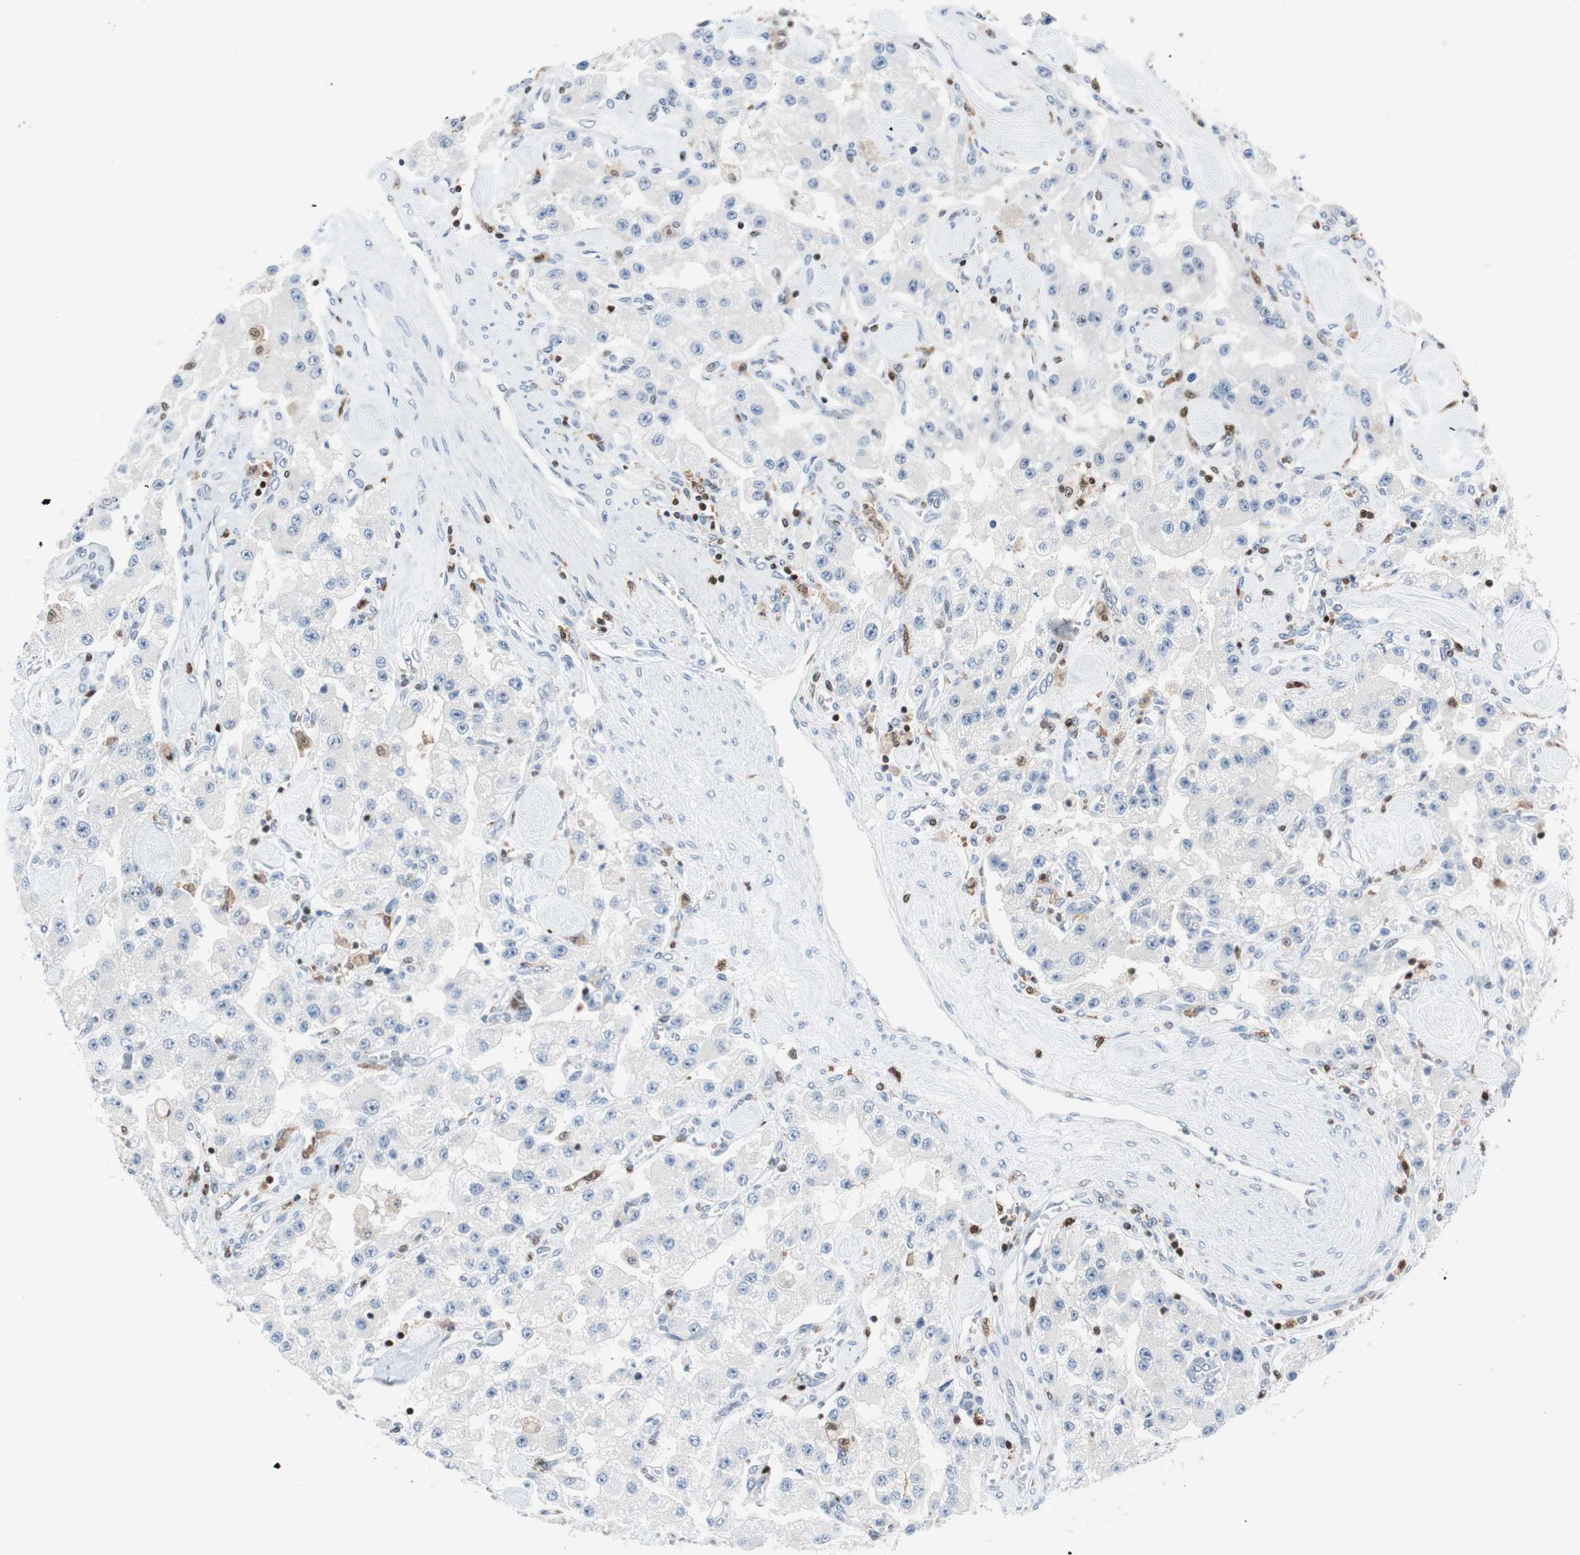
{"staining": {"intensity": "negative", "quantity": "none", "location": "none"}, "tissue": "carcinoid", "cell_type": "Tumor cells", "image_type": "cancer", "snomed": [{"axis": "morphology", "description": "Carcinoid, malignant, NOS"}, {"axis": "topography", "description": "Pancreas"}], "caption": "Immunohistochemical staining of malignant carcinoid demonstrates no significant expression in tumor cells.", "gene": "RGS10", "patient": {"sex": "male", "age": 41}}